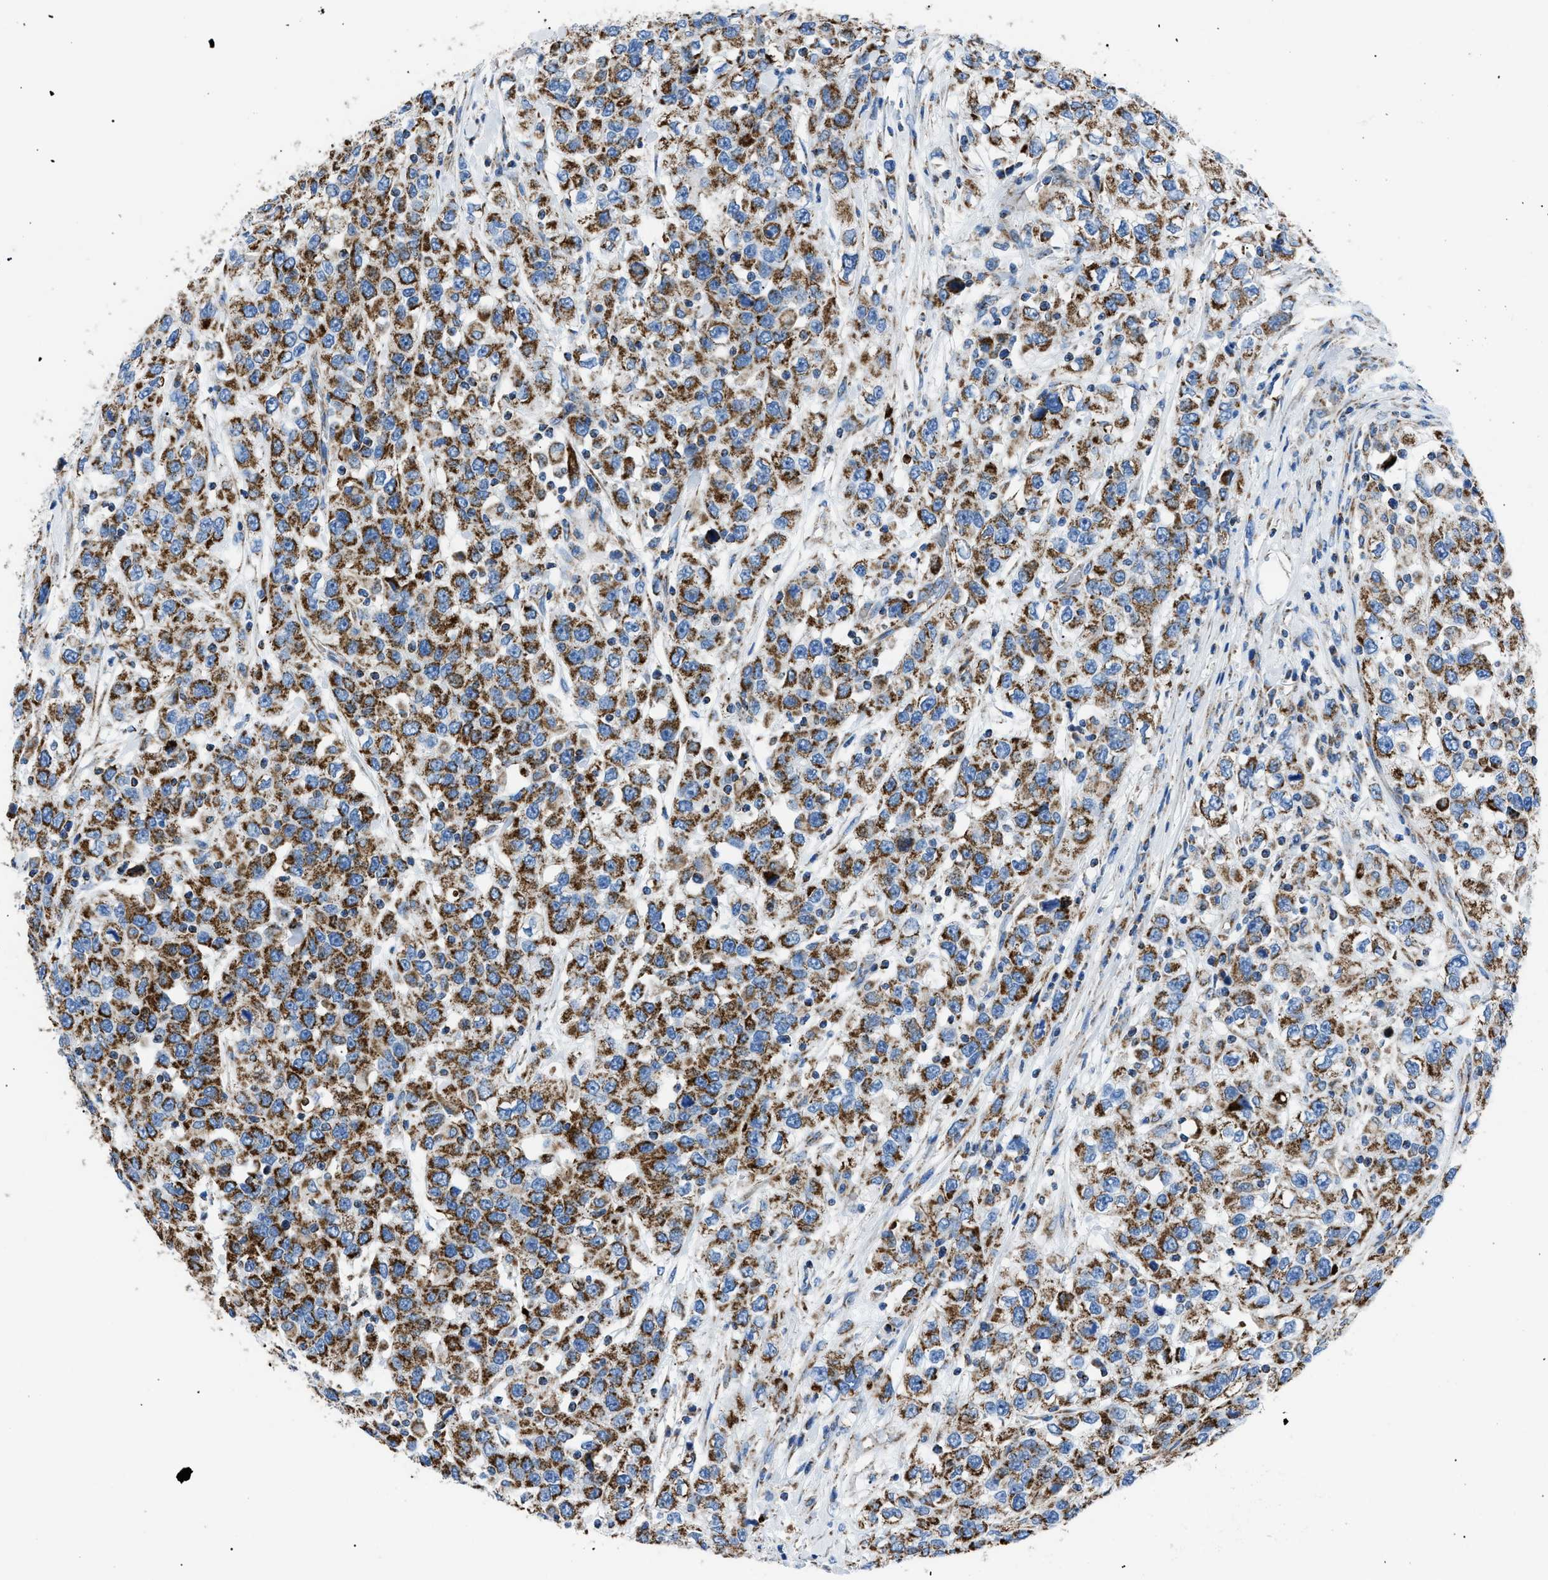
{"staining": {"intensity": "strong", "quantity": ">75%", "location": "cytoplasmic/membranous"}, "tissue": "urothelial cancer", "cell_type": "Tumor cells", "image_type": "cancer", "snomed": [{"axis": "morphology", "description": "Urothelial carcinoma, High grade"}, {"axis": "topography", "description": "Urinary bladder"}], "caption": "The micrograph demonstrates a brown stain indicating the presence of a protein in the cytoplasmic/membranous of tumor cells in urothelial carcinoma (high-grade).", "gene": "PHB2", "patient": {"sex": "female", "age": 80}}